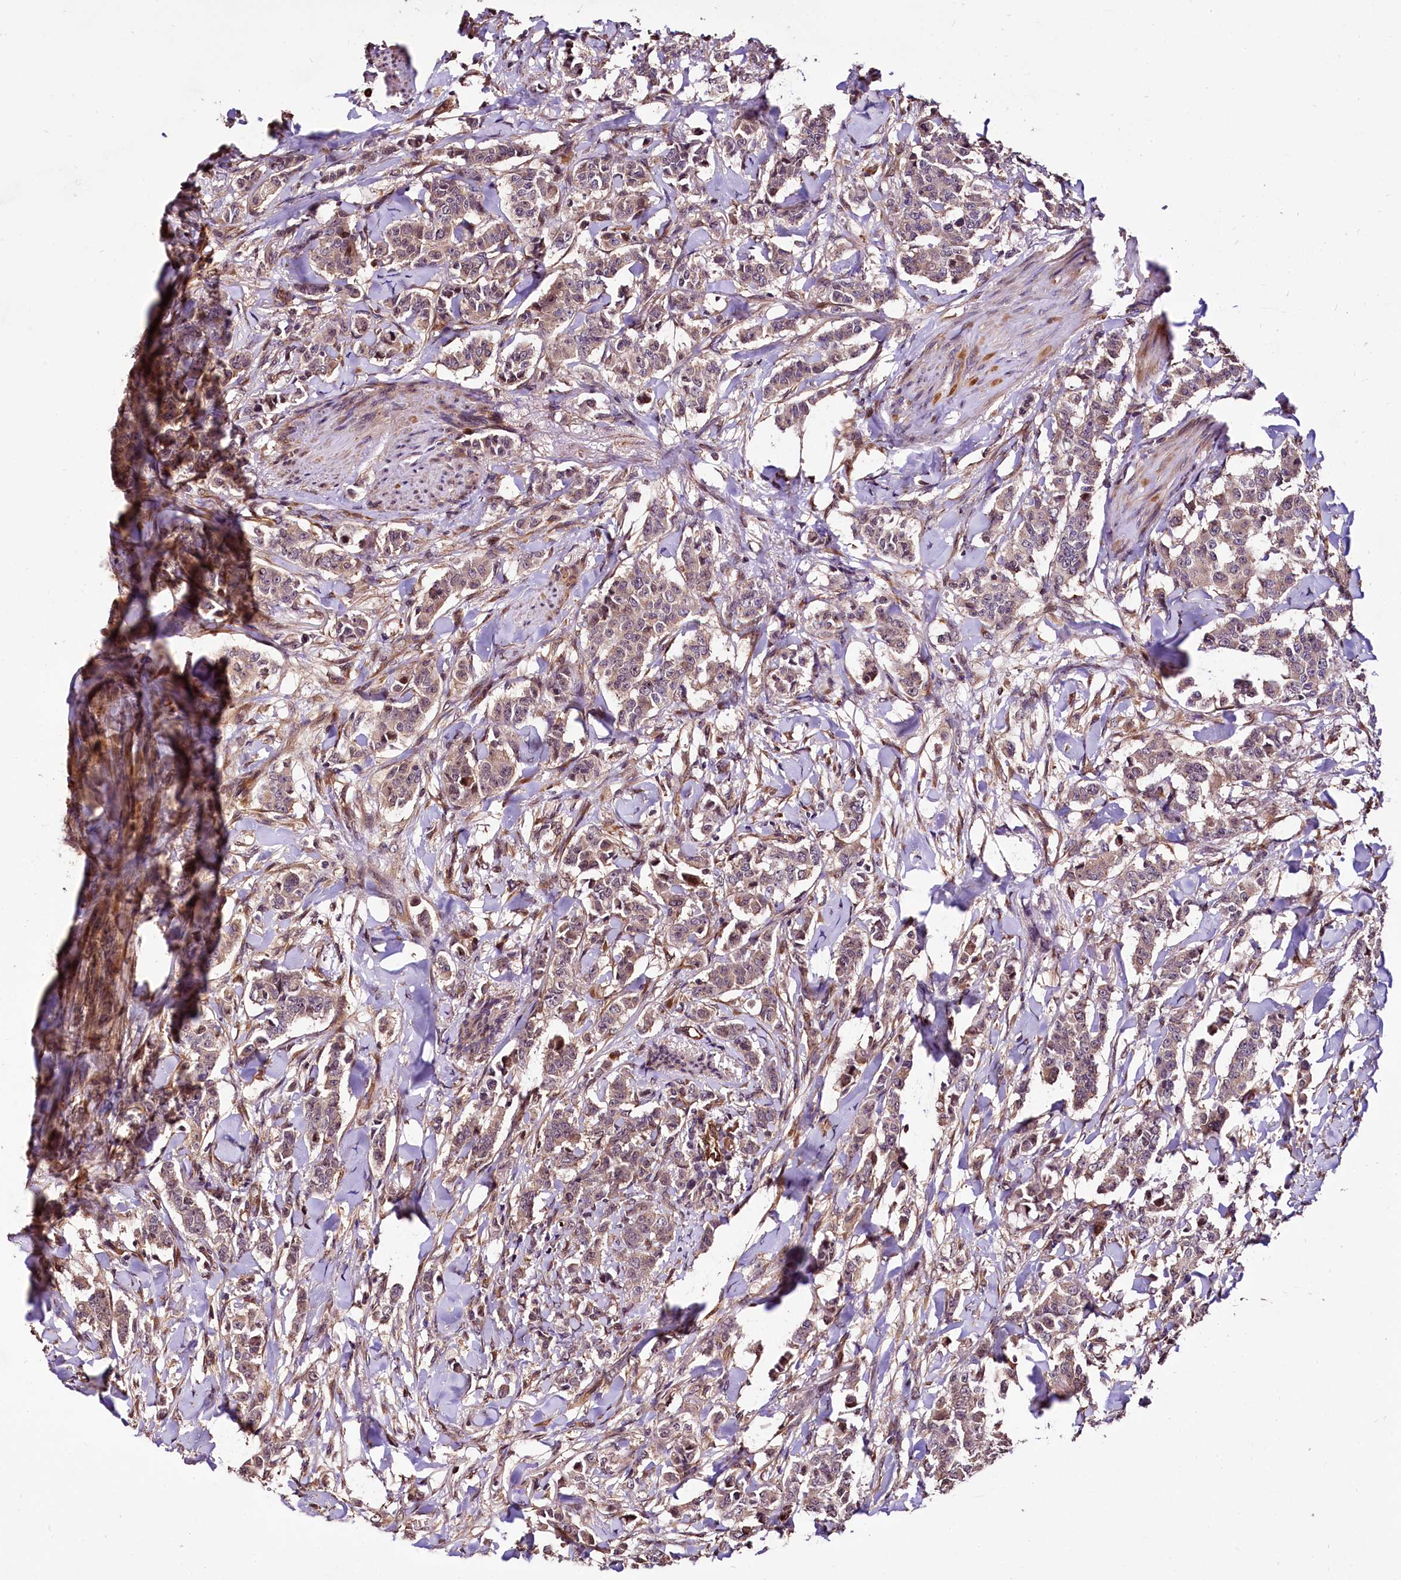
{"staining": {"intensity": "weak", "quantity": "25%-75%", "location": "cytoplasmic/membranous"}, "tissue": "breast cancer", "cell_type": "Tumor cells", "image_type": "cancer", "snomed": [{"axis": "morphology", "description": "Duct carcinoma"}, {"axis": "topography", "description": "Breast"}], "caption": "A low amount of weak cytoplasmic/membranous staining is appreciated in about 25%-75% of tumor cells in breast cancer tissue.", "gene": "TBCEL", "patient": {"sex": "female", "age": 40}}